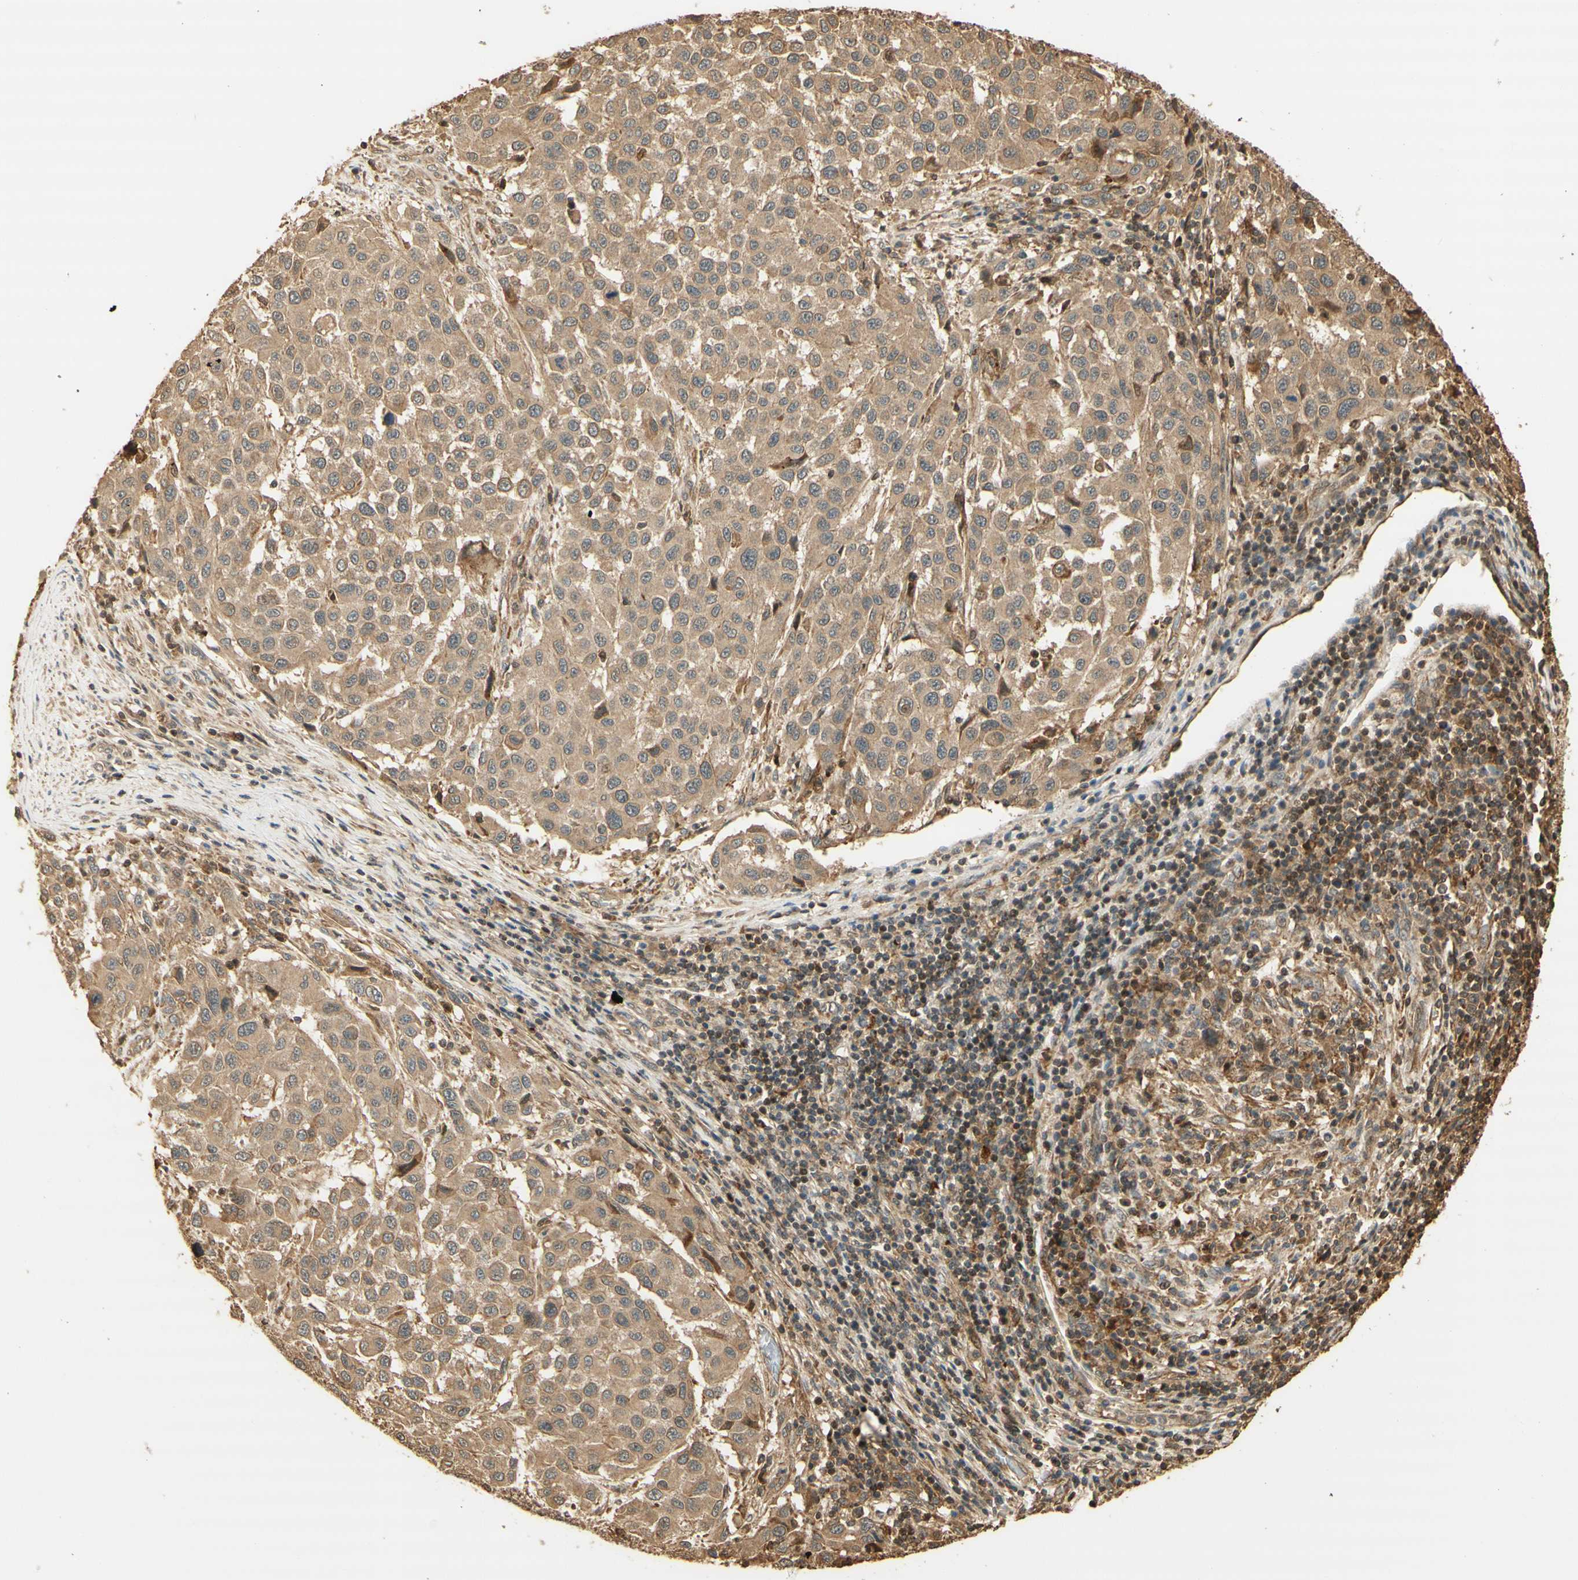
{"staining": {"intensity": "weak", "quantity": ">75%", "location": "cytoplasmic/membranous"}, "tissue": "melanoma", "cell_type": "Tumor cells", "image_type": "cancer", "snomed": [{"axis": "morphology", "description": "Malignant melanoma, Metastatic site"}, {"axis": "topography", "description": "Lymph node"}], "caption": "Immunohistochemistry of malignant melanoma (metastatic site) shows low levels of weak cytoplasmic/membranous expression in approximately >75% of tumor cells.", "gene": "AGER", "patient": {"sex": "male", "age": 61}}